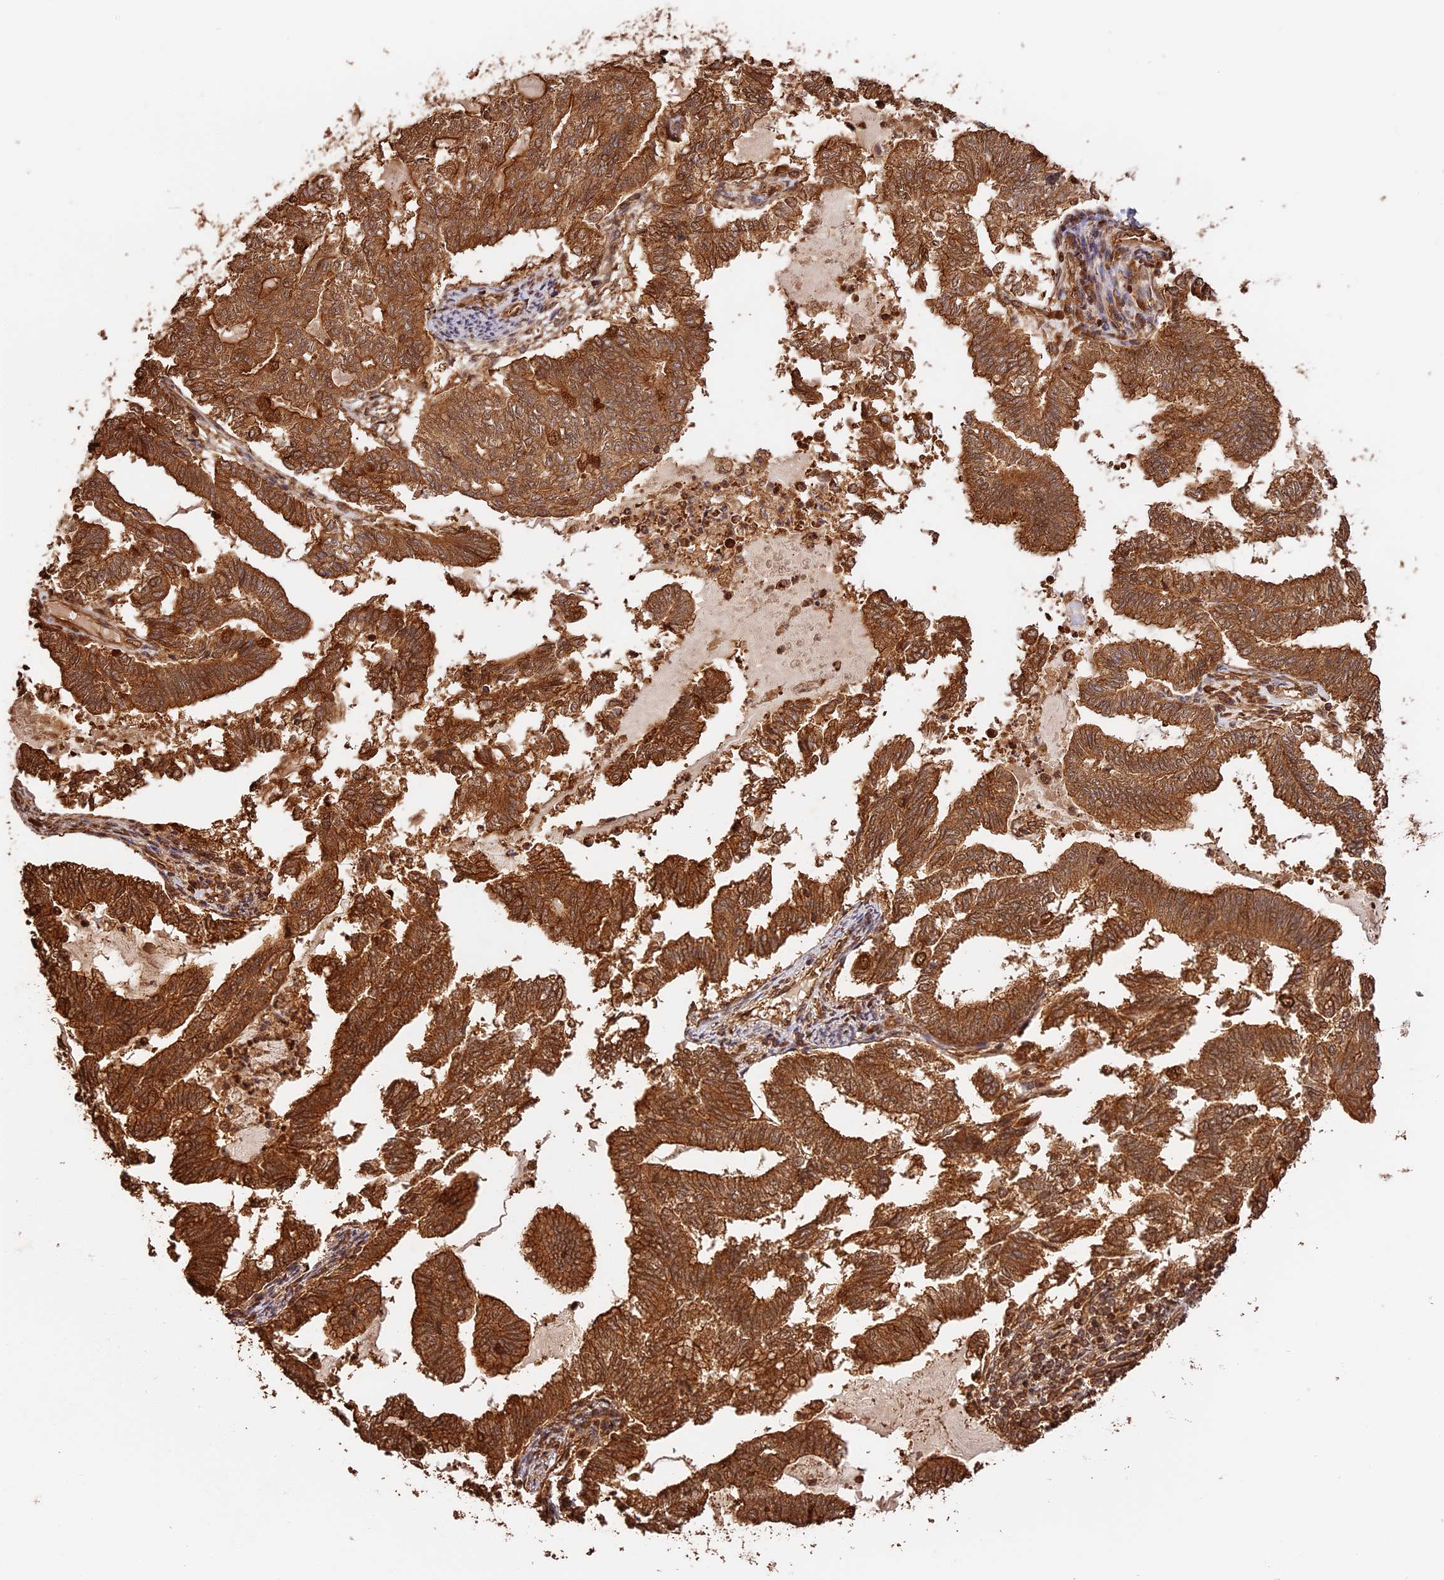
{"staining": {"intensity": "moderate", "quantity": ">75%", "location": "cytoplasmic/membranous,nuclear"}, "tissue": "endometrial cancer", "cell_type": "Tumor cells", "image_type": "cancer", "snomed": [{"axis": "morphology", "description": "Adenocarcinoma, NOS"}, {"axis": "topography", "description": "Endometrium"}], "caption": "Immunohistochemical staining of human adenocarcinoma (endometrial) displays medium levels of moderate cytoplasmic/membranous and nuclear staining in about >75% of tumor cells. (Stains: DAB (3,3'-diaminobenzidine) in brown, nuclei in blue, Microscopy: brightfield microscopy at high magnification).", "gene": "PPP1R37", "patient": {"sex": "female", "age": 79}}